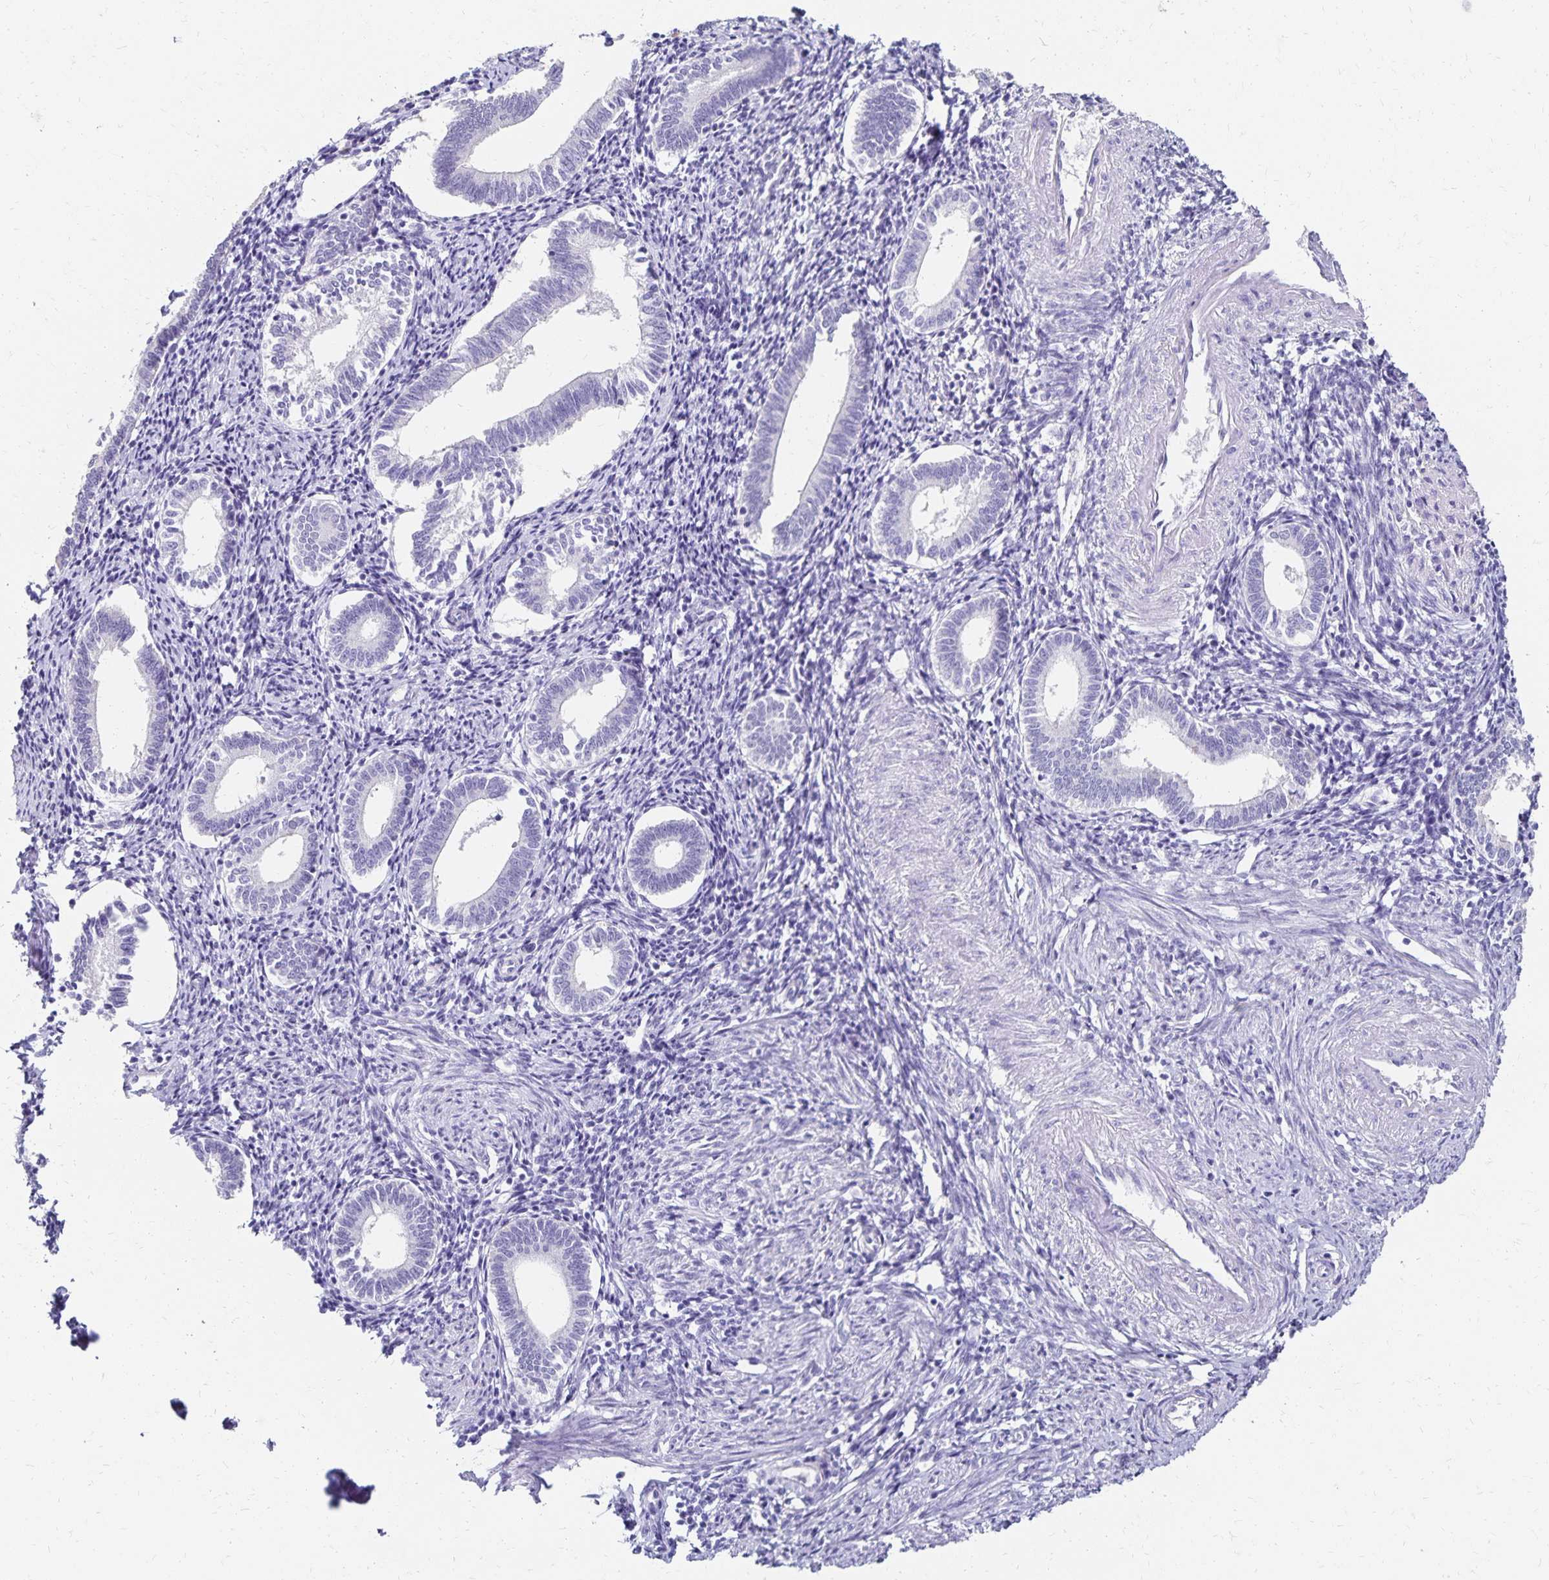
{"staining": {"intensity": "negative", "quantity": "none", "location": "none"}, "tissue": "endometrium", "cell_type": "Cells in endometrial stroma", "image_type": "normal", "snomed": [{"axis": "morphology", "description": "Normal tissue, NOS"}, {"axis": "topography", "description": "Endometrium"}], "caption": "The micrograph reveals no staining of cells in endometrial stroma in unremarkable endometrium. (Brightfield microscopy of DAB immunohistochemistry at high magnification).", "gene": "DYNLT4", "patient": {"sex": "female", "age": 41}}